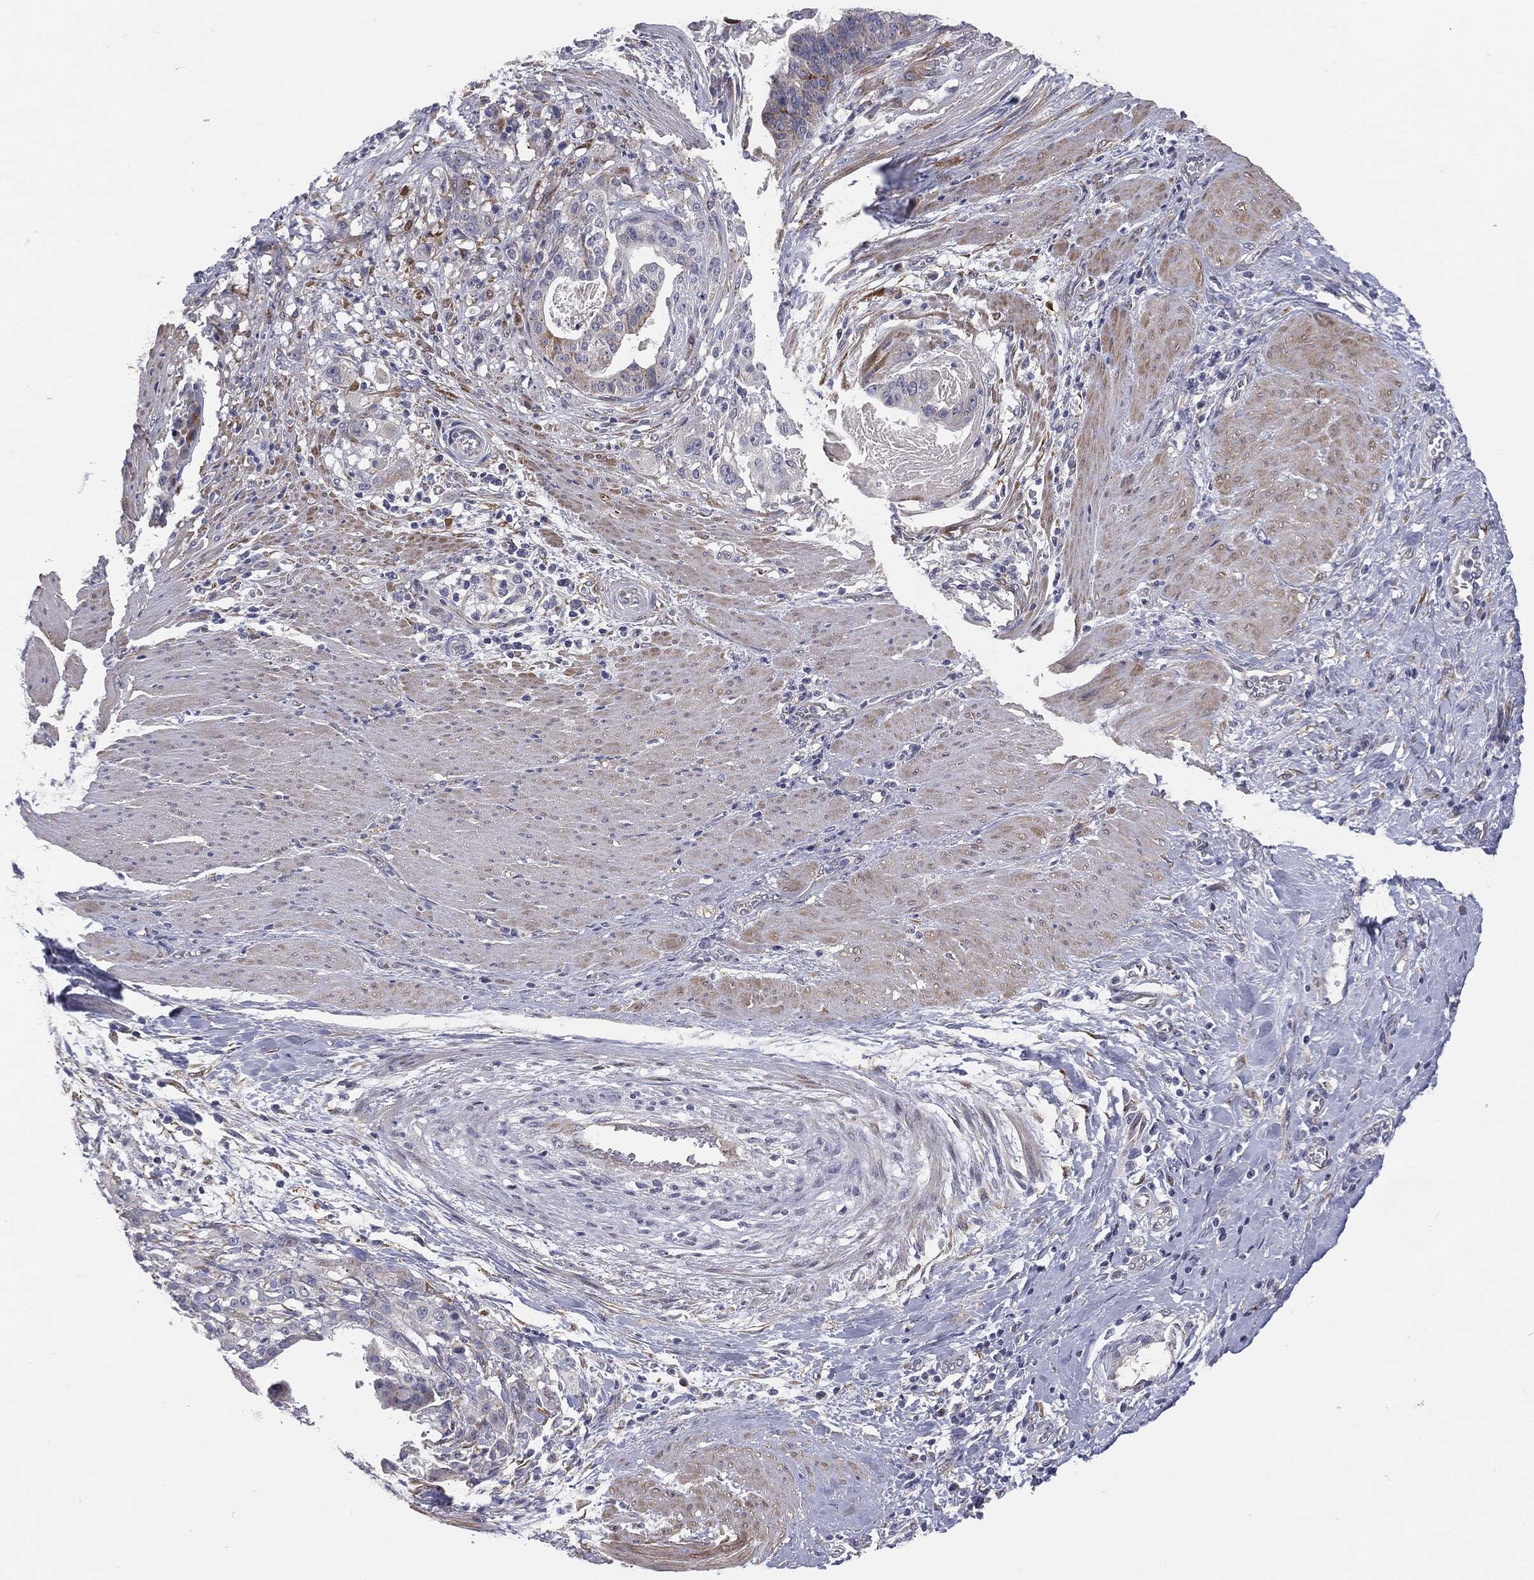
{"staining": {"intensity": "negative", "quantity": "none", "location": "none"}, "tissue": "stomach cancer", "cell_type": "Tumor cells", "image_type": "cancer", "snomed": [{"axis": "morphology", "description": "Adenocarcinoma, NOS"}, {"axis": "topography", "description": "Stomach"}], "caption": "Stomach adenocarcinoma was stained to show a protein in brown. There is no significant staining in tumor cells. The staining was performed using DAB (3,3'-diaminobenzidine) to visualize the protein expression in brown, while the nuclei were stained in blue with hematoxylin (Magnification: 20x).", "gene": "KRT5", "patient": {"sex": "male", "age": 48}}